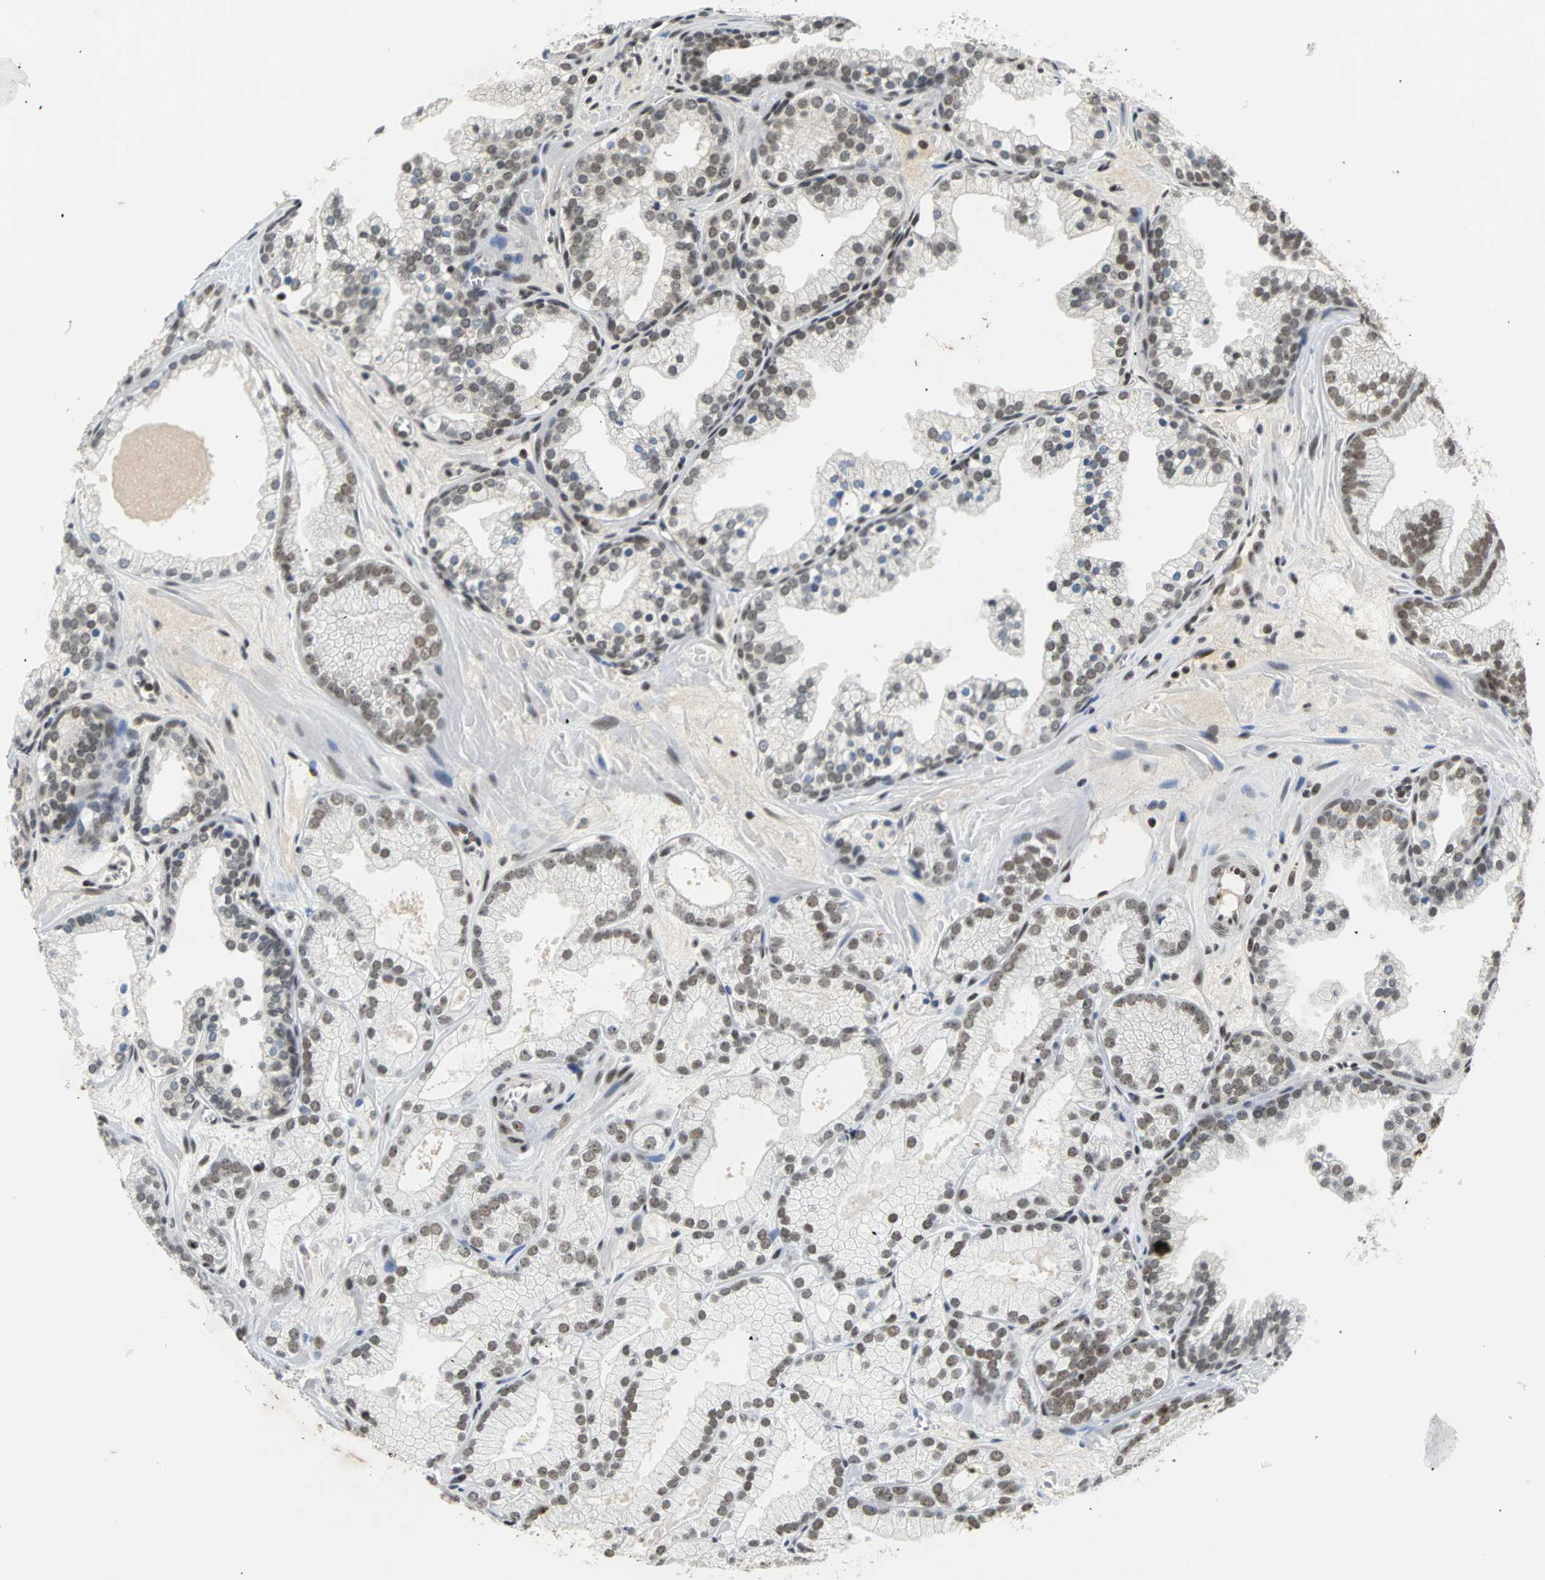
{"staining": {"intensity": "moderate", "quantity": ">75%", "location": "nuclear"}, "tissue": "prostate cancer", "cell_type": "Tumor cells", "image_type": "cancer", "snomed": [{"axis": "morphology", "description": "Adenocarcinoma, Low grade"}, {"axis": "topography", "description": "Prostate"}], "caption": "About >75% of tumor cells in prostate cancer display moderate nuclear protein expression as visualized by brown immunohistochemical staining.", "gene": "GATAD2A", "patient": {"sex": "male", "age": 57}}